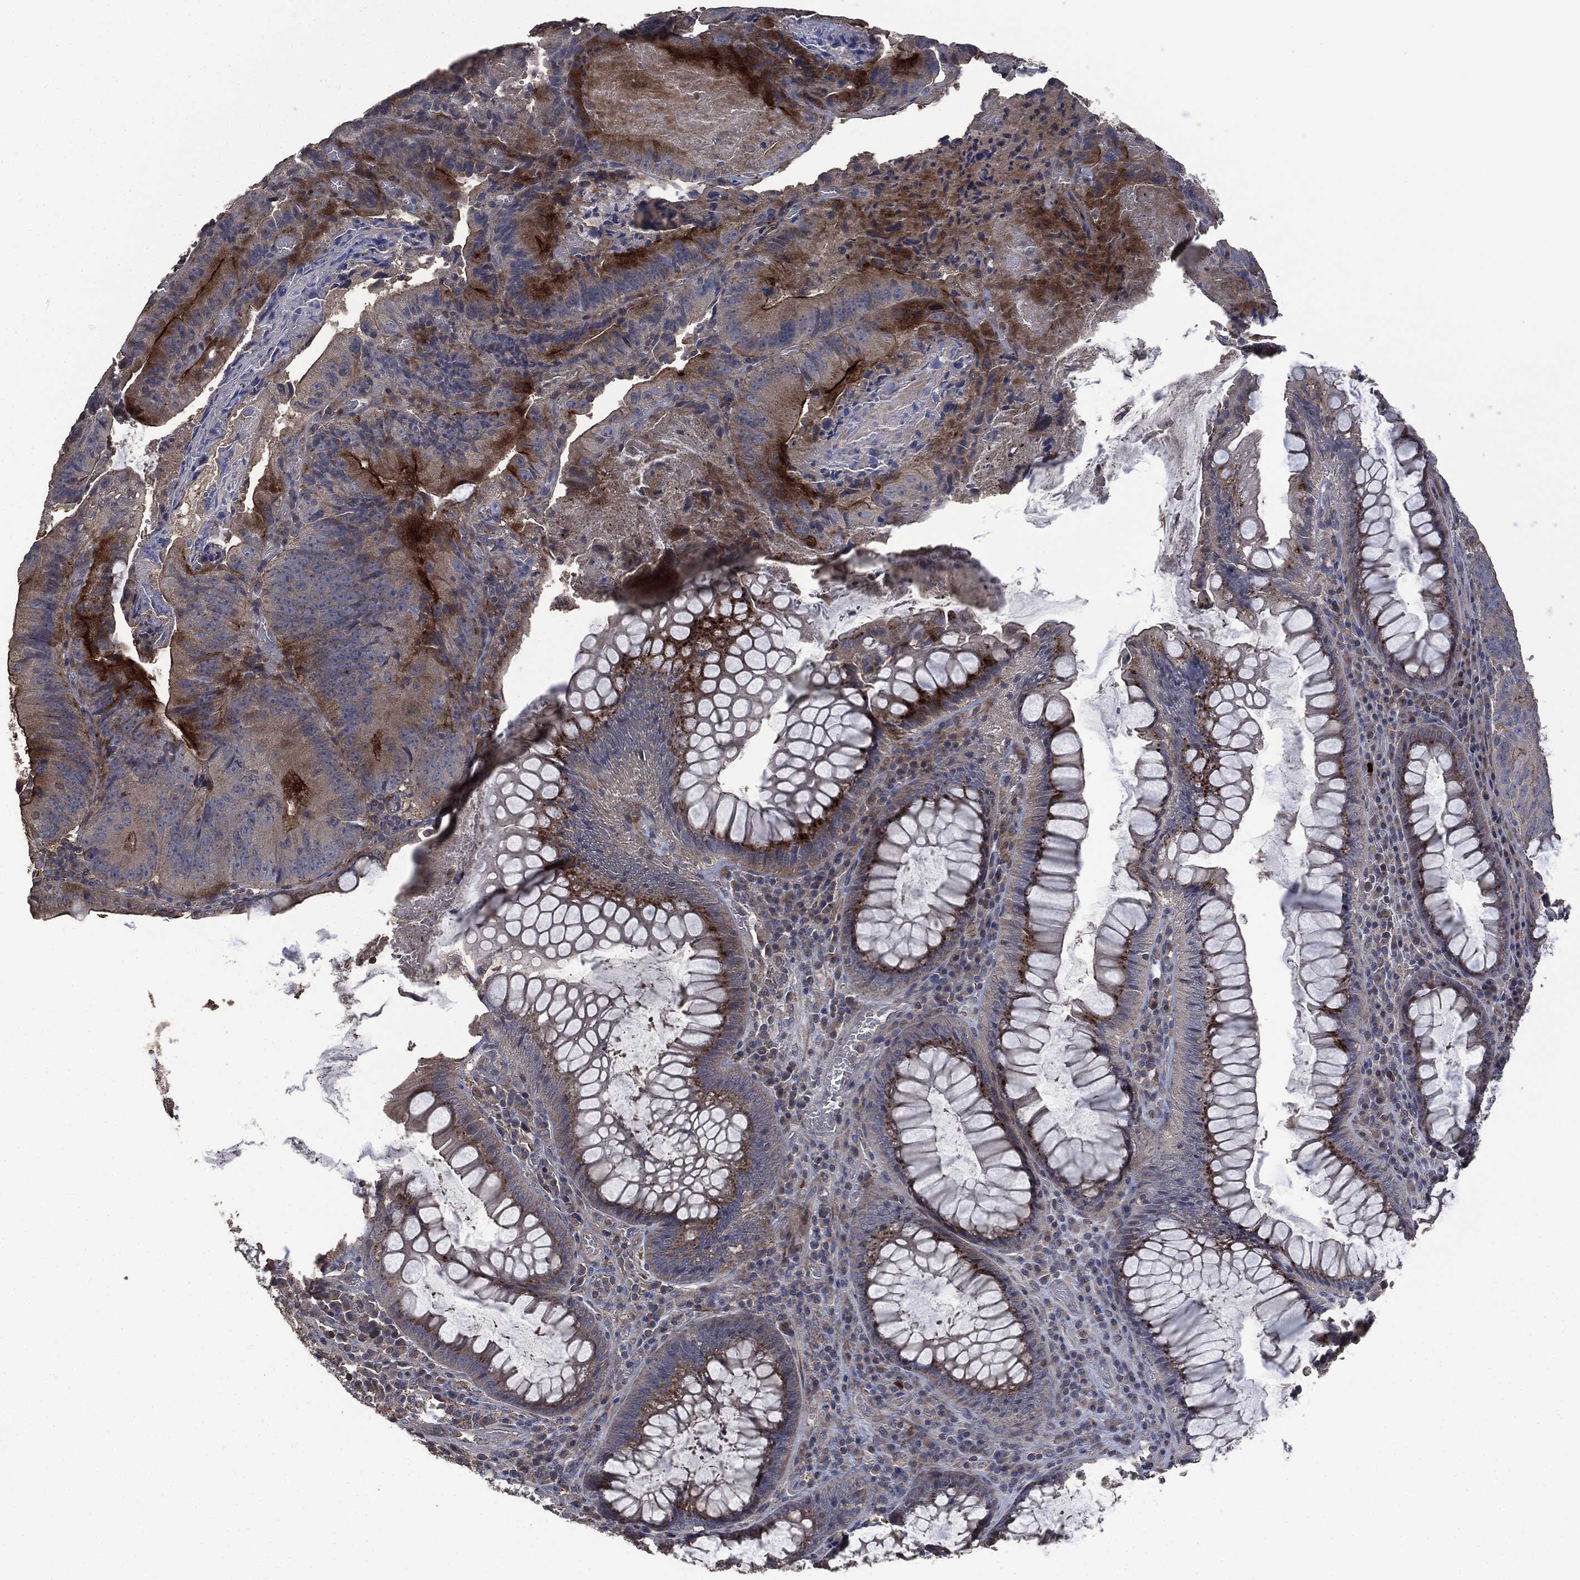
{"staining": {"intensity": "strong", "quantity": "25%-75%", "location": "cytoplasmic/membranous"}, "tissue": "colorectal cancer", "cell_type": "Tumor cells", "image_type": "cancer", "snomed": [{"axis": "morphology", "description": "Adenocarcinoma, NOS"}, {"axis": "topography", "description": "Colon"}], "caption": "There is high levels of strong cytoplasmic/membranous positivity in tumor cells of colorectal adenocarcinoma, as demonstrated by immunohistochemical staining (brown color).", "gene": "MSLN", "patient": {"sex": "female", "age": 86}}